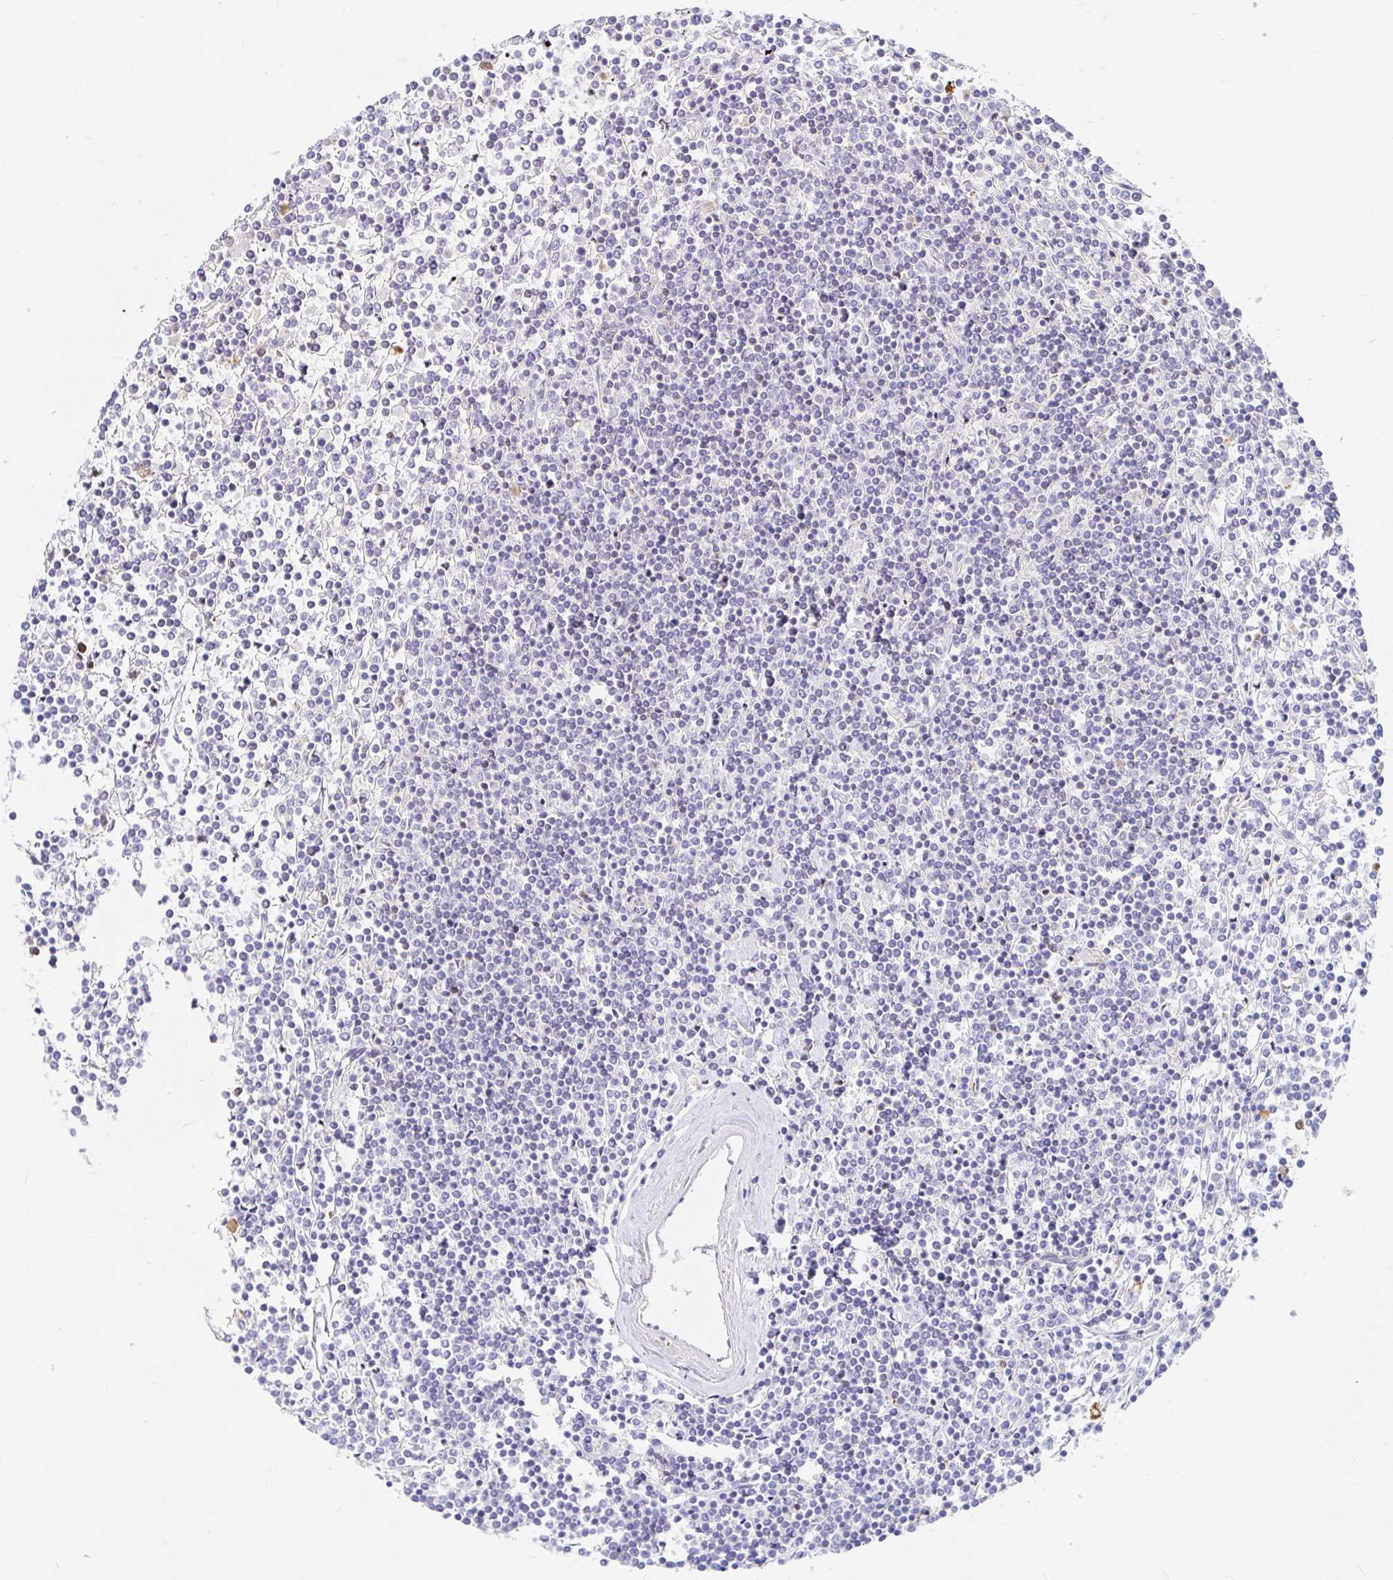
{"staining": {"intensity": "negative", "quantity": "none", "location": "none"}, "tissue": "lymphoma", "cell_type": "Tumor cells", "image_type": "cancer", "snomed": [{"axis": "morphology", "description": "Malignant lymphoma, non-Hodgkin's type, Low grade"}, {"axis": "topography", "description": "Spleen"}], "caption": "DAB immunohistochemical staining of lymphoma demonstrates no significant staining in tumor cells.", "gene": "HINFP", "patient": {"sex": "female", "age": 19}}